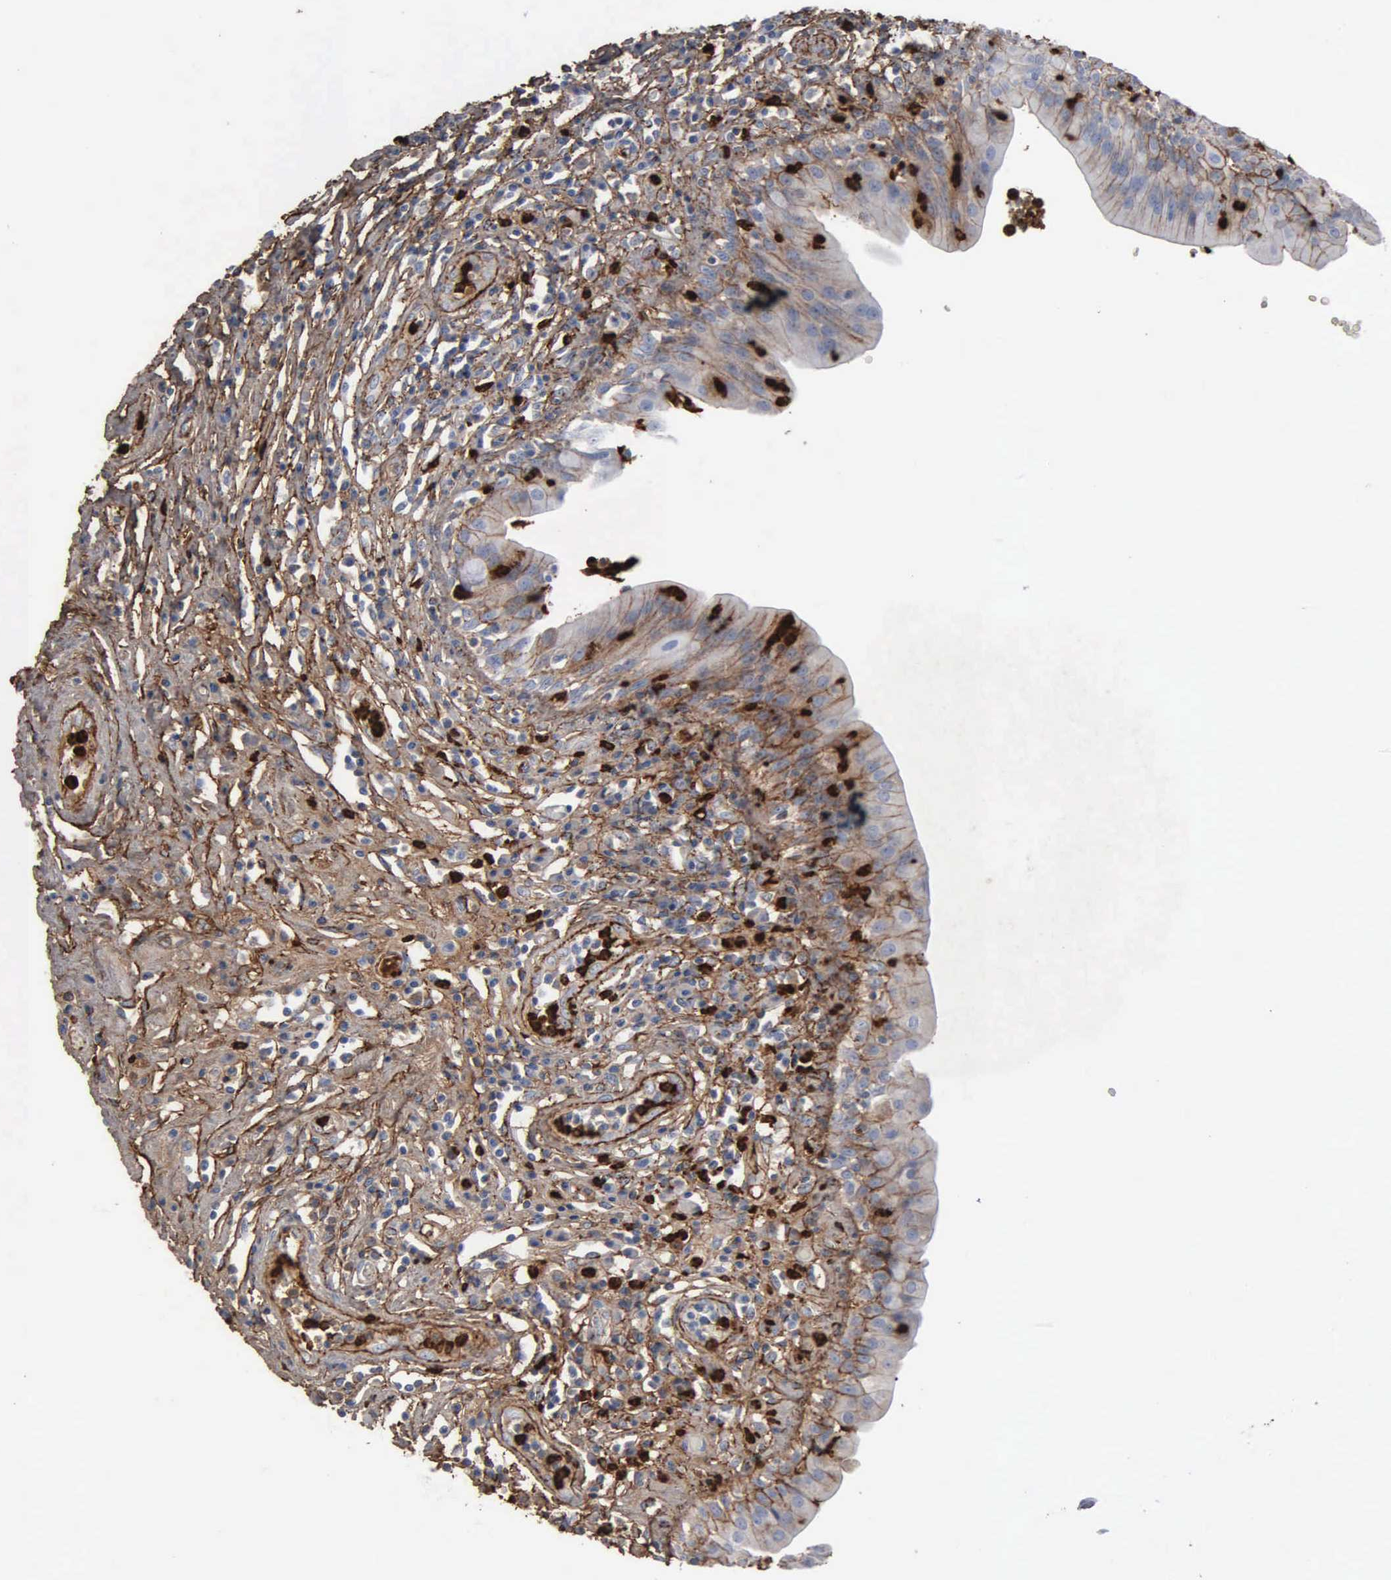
{"staining": {"intensity": "weak", "quantity": "25%-75%", "location": "cytoplasmic/membranous"}, "tissue": "urinary bladder", "cell_type": "Urothelial cells", "image_type": "normal", "snomed": [{"axis": "morphology", "description": "Normal tissue, NOS"}, {"axis": "topography", "description": "Urinary bladder"}], "caption": "Brown immunohistochemical staining in unremarkable urinary bladder demonstrates weak cytoplasmic/membranous staining in about 25%-75% of urothelial cells.", "gene": "FN1", "patient": {"sex": "female", "age": 85}}